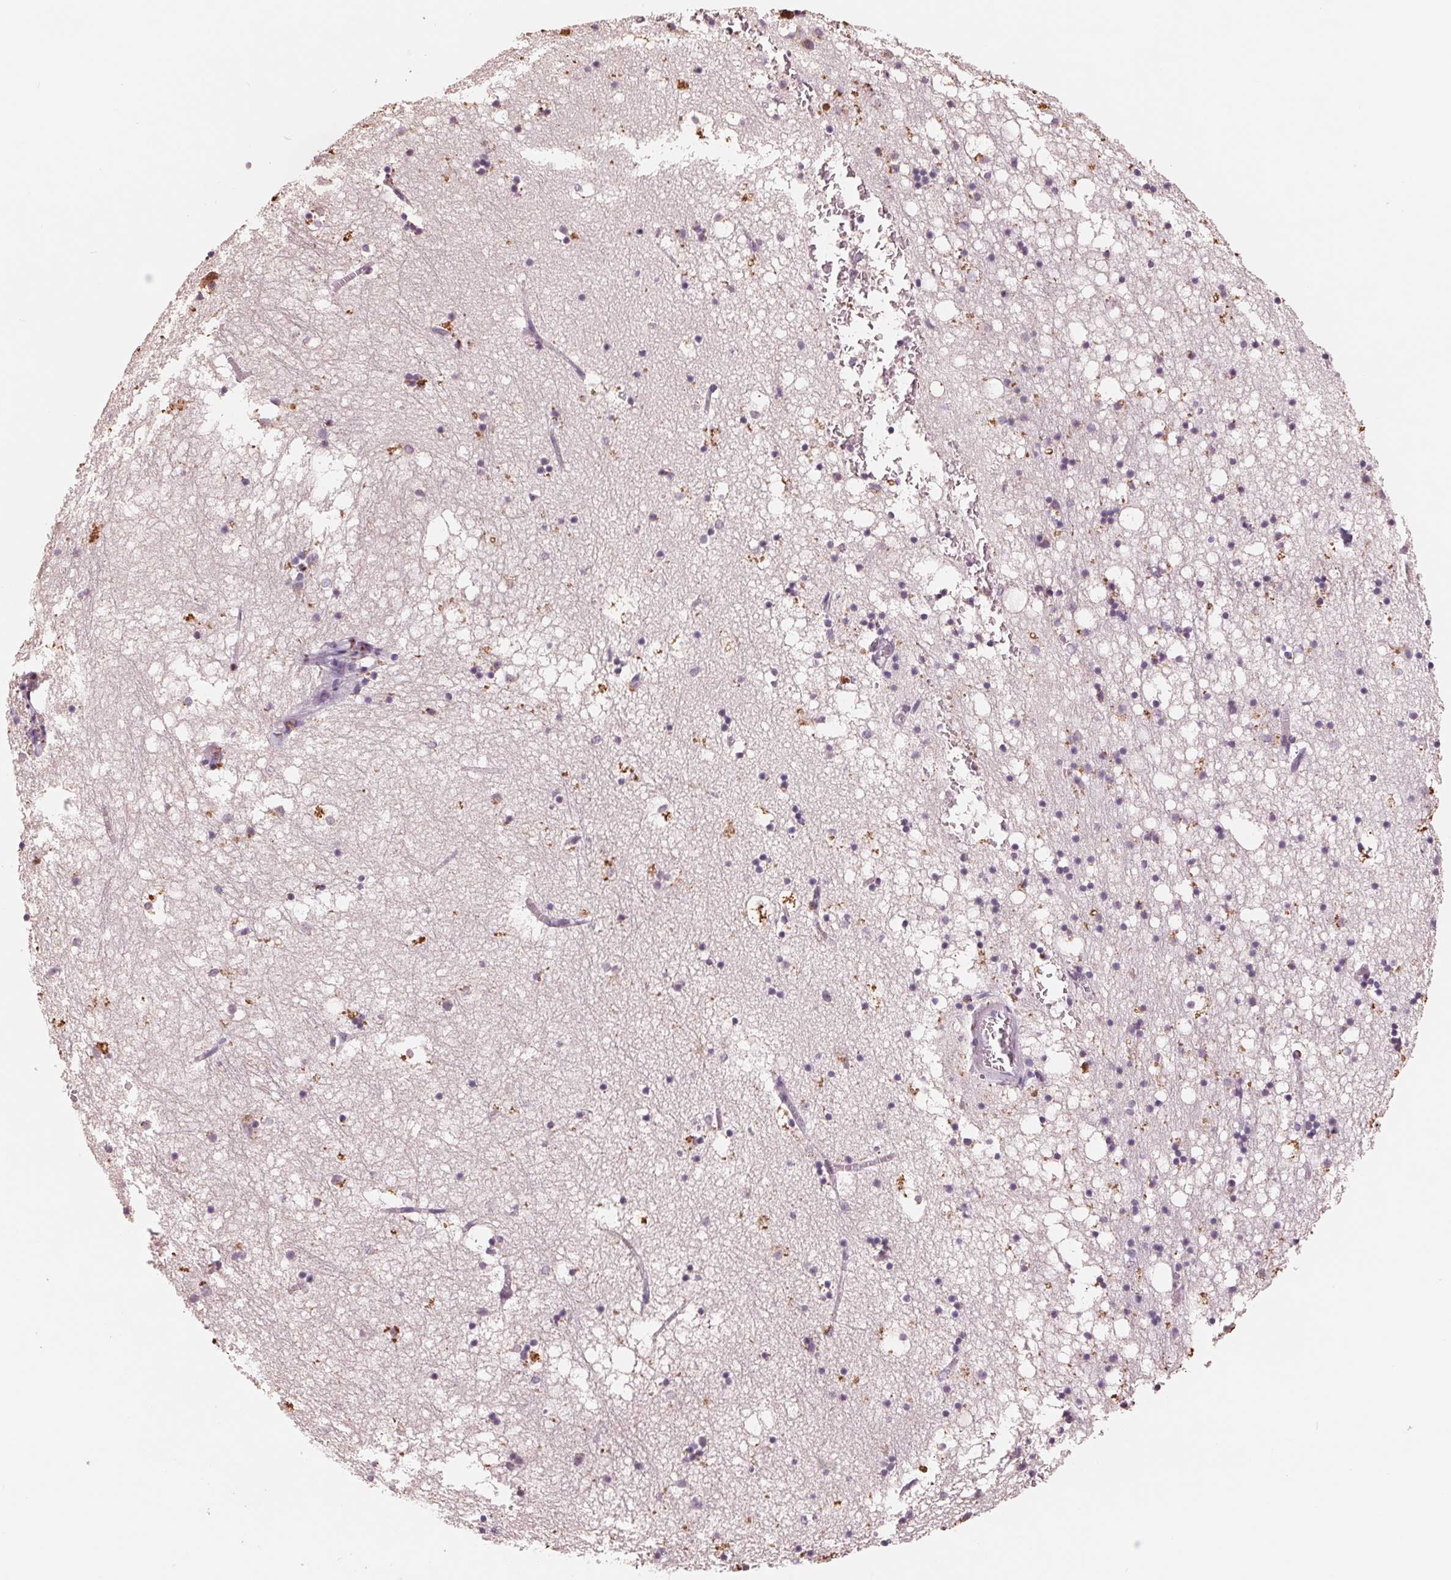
{"staining": {"intensity": "moderate", "quantity": "<25%", "location": "cytoplasmic/membranous"}, "tissue": "hippocampus", "cell_type": "Glial cells", "image_type": "normal", "snomed": [{"axis": "morphology", "description": "Normal tissue, NOS"}, {"axis": "topography", "description": "Hippocampus"}], "caption": "Hippocampus stained with immunohistochemistry (IHC) displays moderate cytoplasmic/membranous expression in about <25% of glial cells.", "gene": "IL9R", "patient": {"sex": "male", "age": 58}}